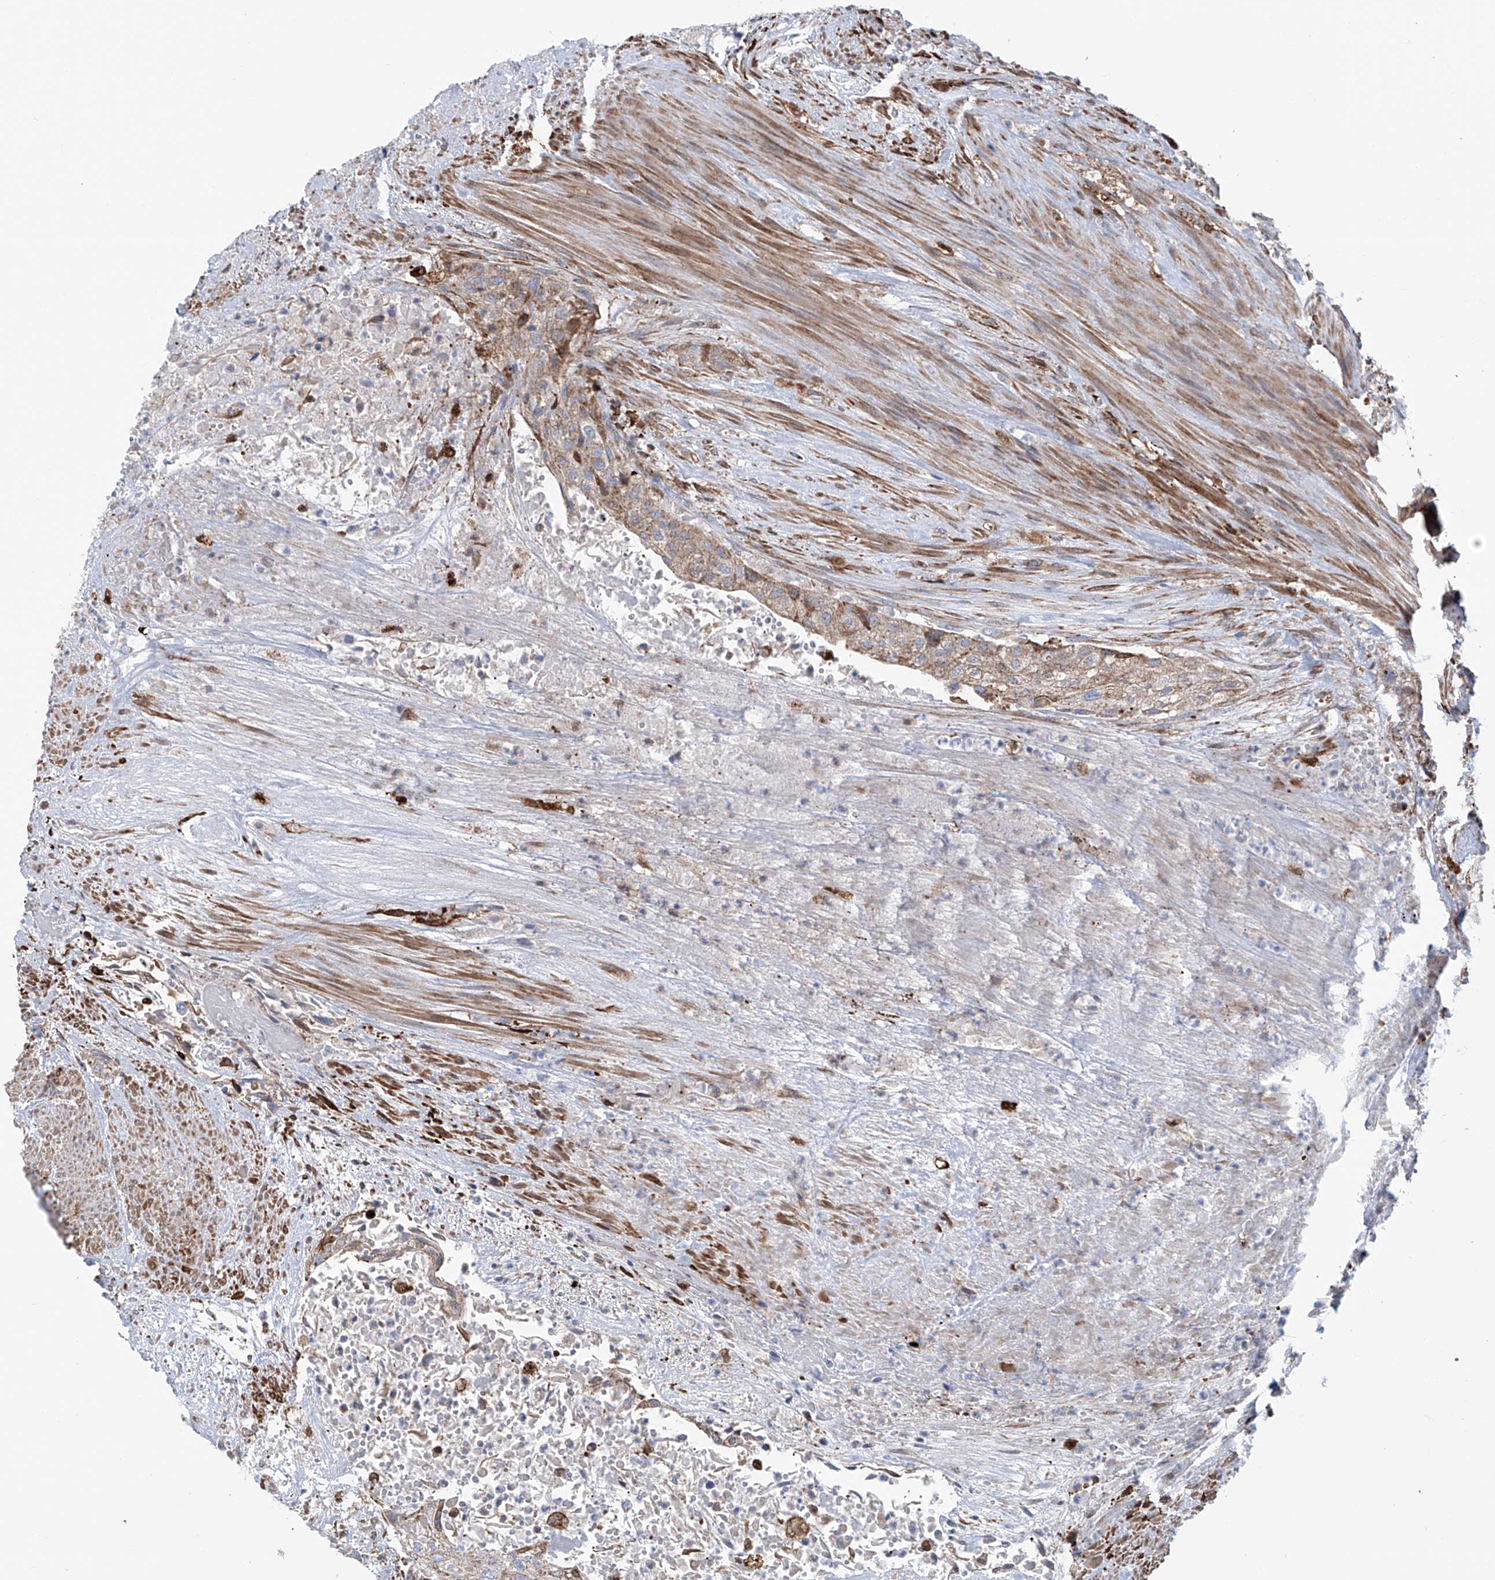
{"staining": {"intensity": "moderate", "quantity": ">75%", "location": "cytoplasmic/membranous"}, "tissue": "urothelial cancer", "cell_type": "Tumor cells", "image_type": "cancer", "snomed": [{"axis": "morphology", "description": "Urothelial carcinoma, High grade"}, {"axis": "topography", "description": "Urinary bladder"}], "caption": "Protein analysis of high-grade urothelial carcinoma tissue reveals moderate cytoplasmic/membranous expression in approximately >75% of tumor cells.", "gene": "ALDH6A1", "patient": {"sex": "male", "age": 35}}